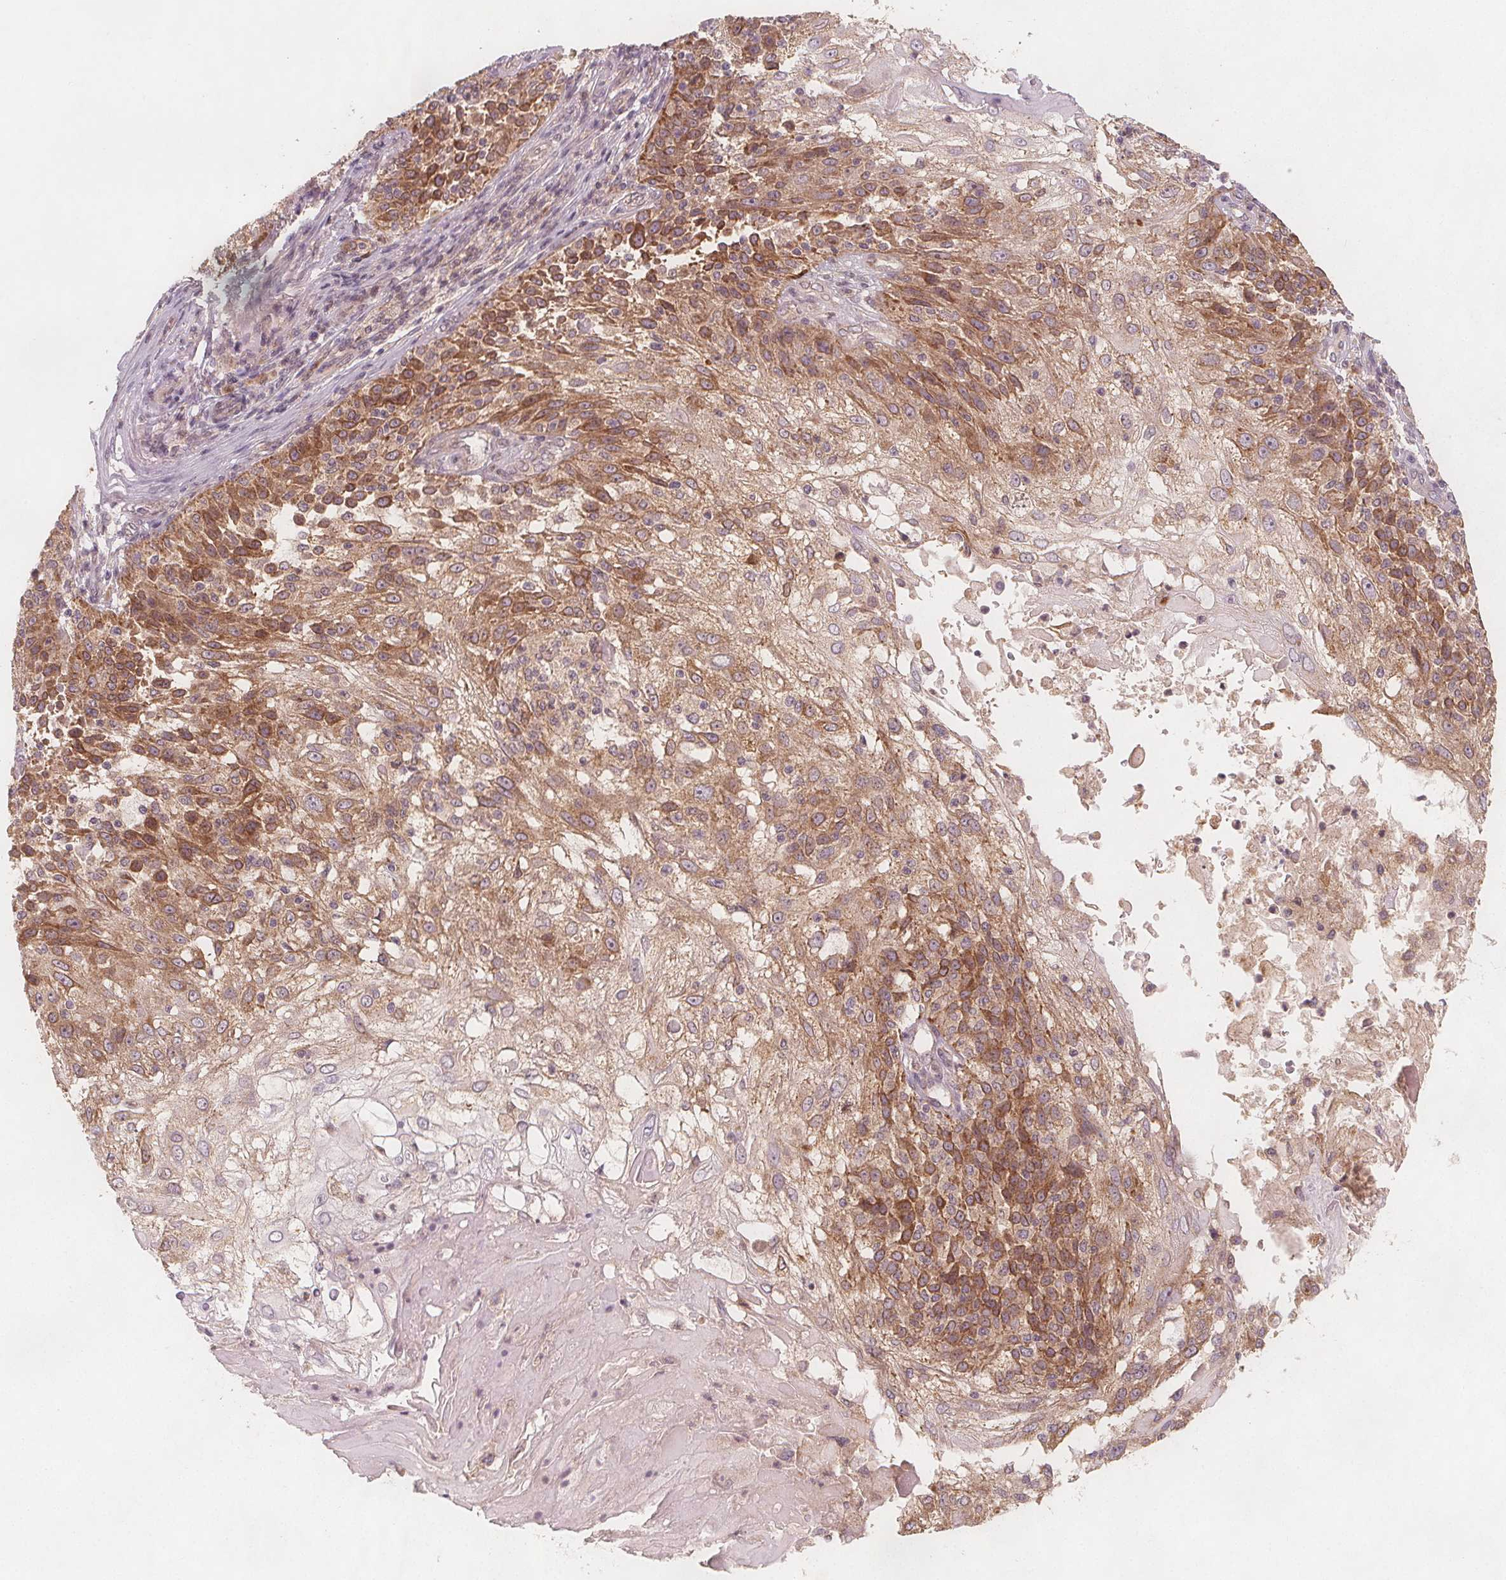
{"staining": {"intensity": "moderate", "quantity": "25%-75%", "location": "cytoplasmic/membranous"}, "tissue": "skin cancer", "cell_type": "Tumor cells", "image_type": "cancer", "snomed": [{"axis": "morphology", "description": "Normal tissue, NOS"}, {"axis": "morphology", "description": "Squamous cell carcinoma, NOS"}, {"axis": "topography", "description": "Skin"}], "caption": "Approximately 25%-75% of tumor cells in human skin cancer (squamous cell carcinoma) demonstrate moderate cytoplasmic/membranous protein positivity as visualized by brown immunohistochemical staining.", "gene": "NCSTN", "patient": {"sex": "female", "age": 83}}